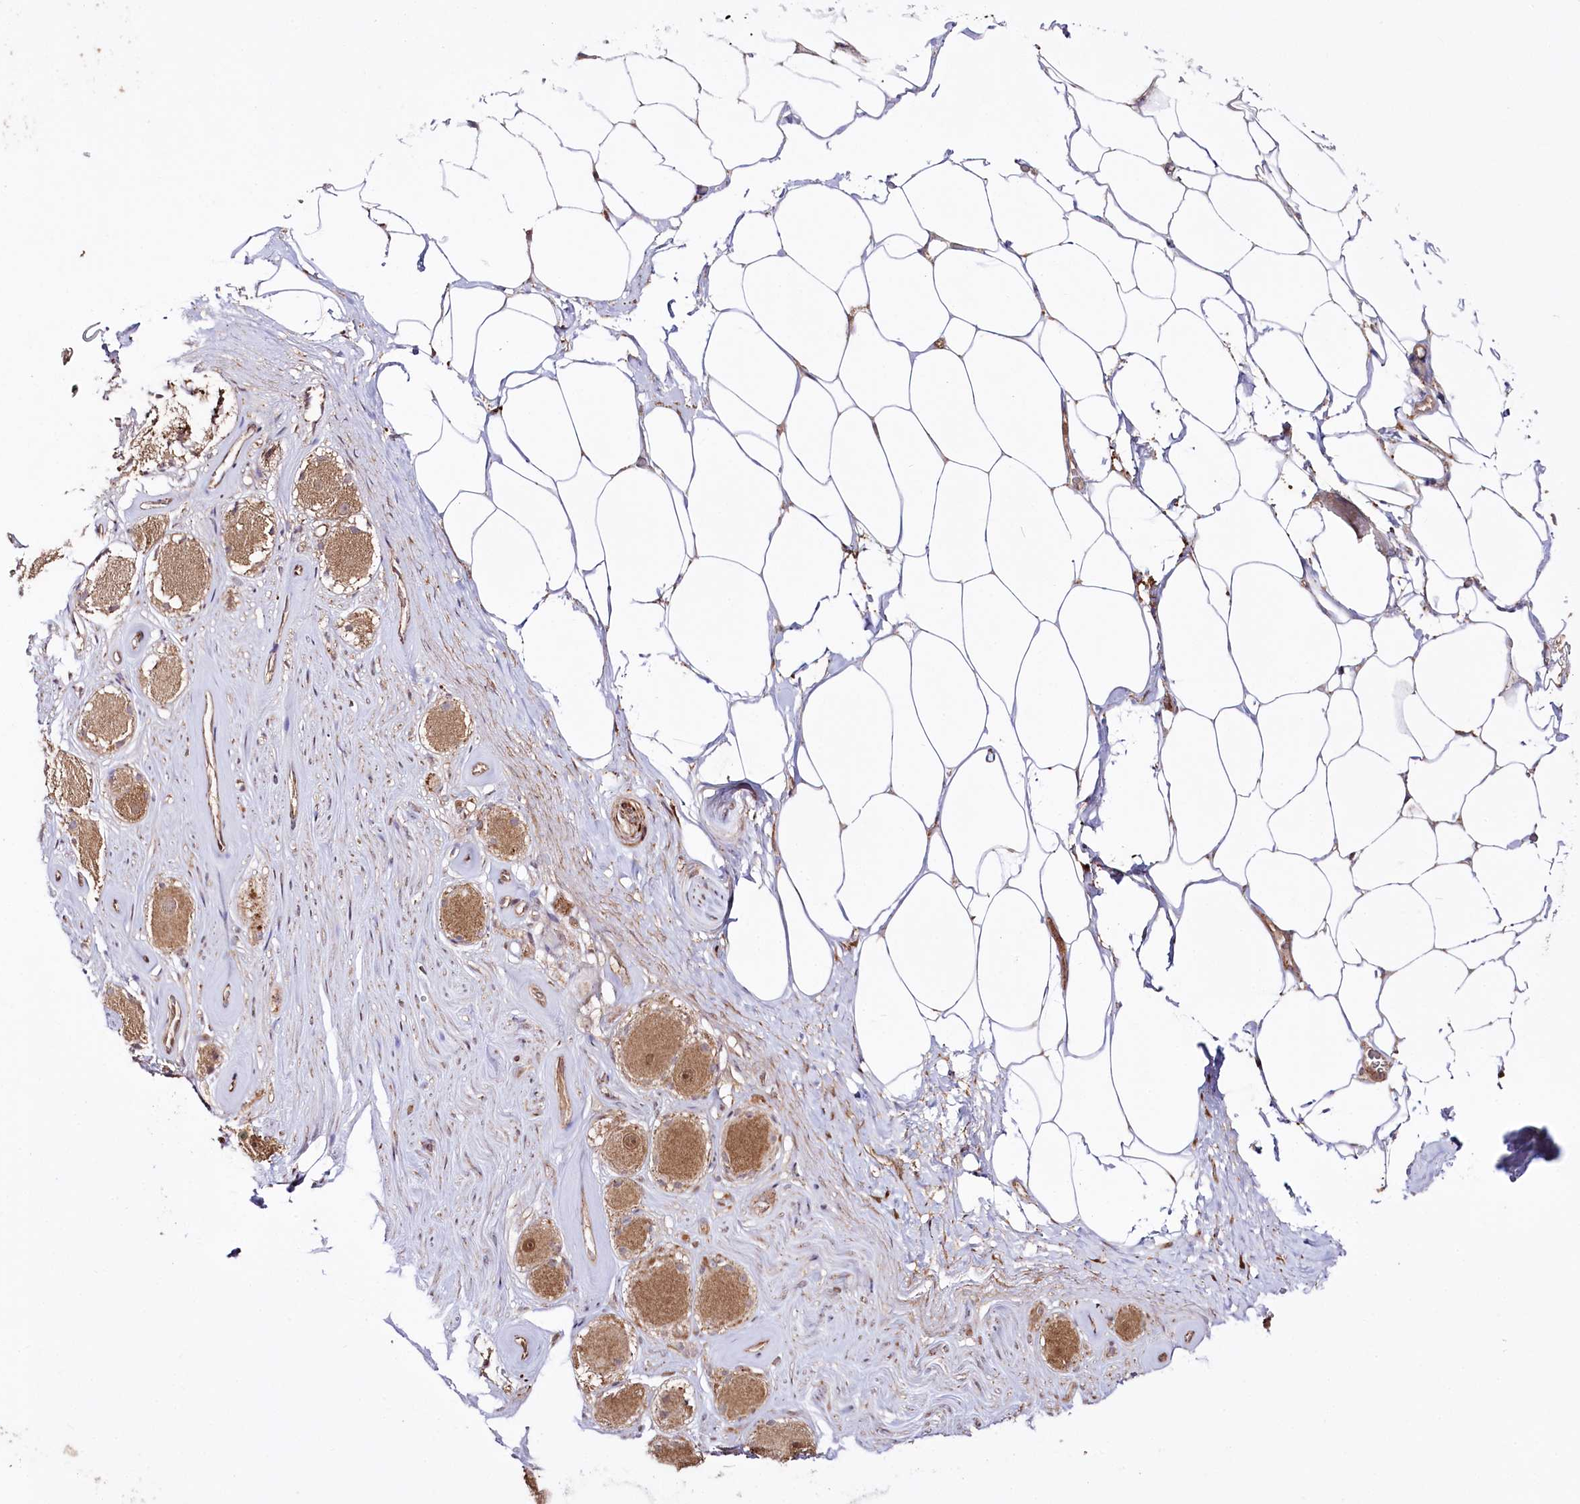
{"staining": {"intensity": "weak", "quantity": "25%-75%", "location": "cytoplasmic/membranous,nuclear"}, "tissue": "adipose tissue", "cell_type": "Adipocytes", "image_type": "normal", "snomed": [{"axis": "morphology", "description": "Normal tissue, NOS"}, {"axis": "morphology", "description": "Adenocarcinoma, Low grade"}, {"axis": "topography", "description": "Prostate"}, {"axis": "topography", "description": "Peripheral nerve tissue"}], "caption": "Adipocytes show weak cytoplasmic/membranous,nuclear expression in approximately 25%-75% of cells in unremarkable adipose tissue. (DAB = brown stain, brightfield microscopy at high magnification).", "gene": "REXO2", "patient": {"sex": "male", "age": 63}}